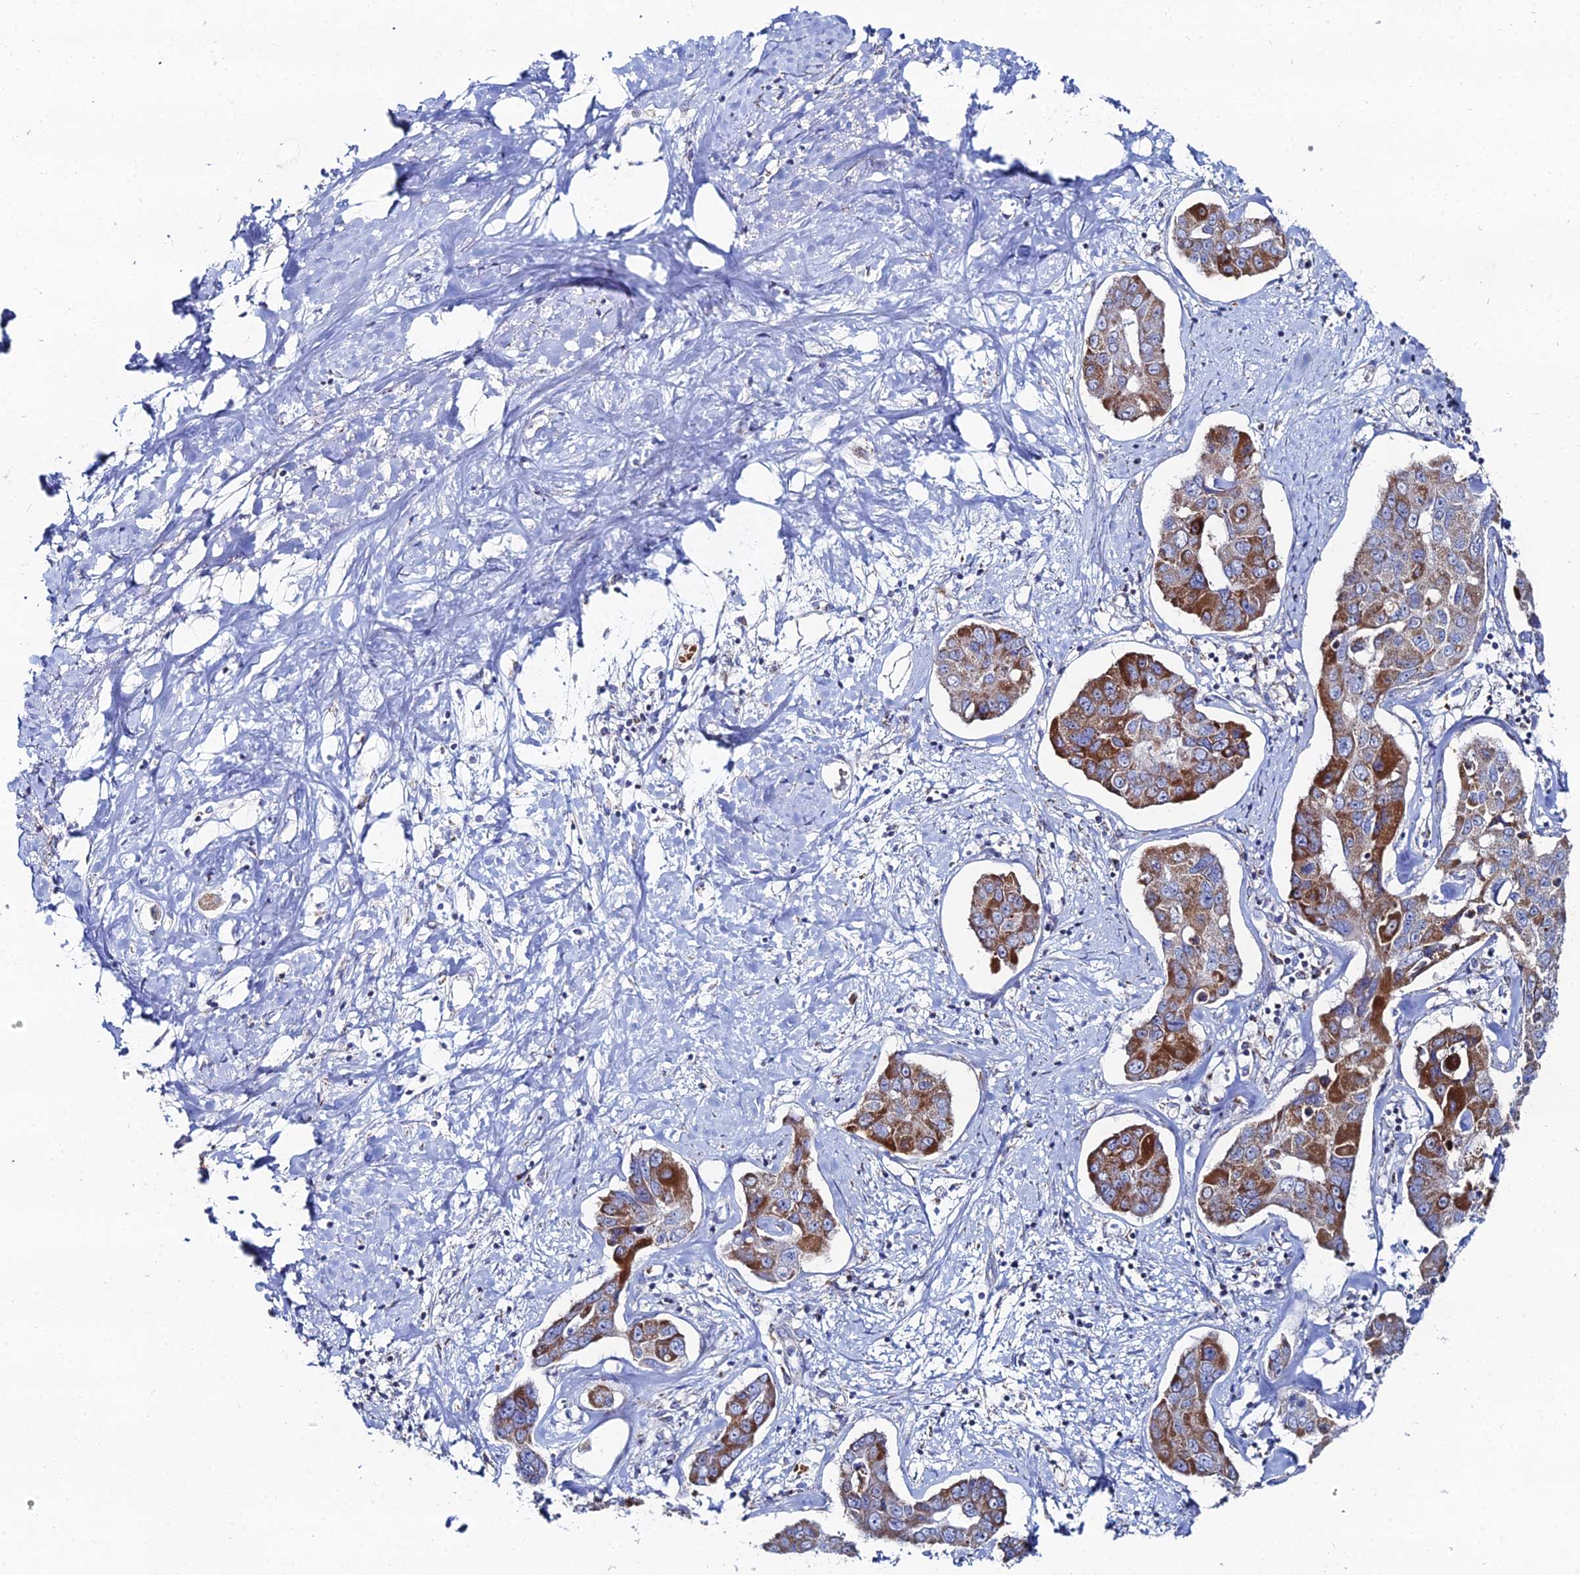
{"staining": {"intensity": "strong", "quantity": "25%-75%", "location": "cytoplasmic/membranous"}, "tissue": "liver cancer", "cell_type": "Tumor cells", "image_type": "cancer", "snomed": [{"axis": "morphology", "description": "Cholangiocarcinoma"}, {"axis": "topography", "description": "Liver"}], "caption": "Brown immunohistochemical staining in liver cancer (cholangiocarcinoma) demonstrates strong cytoplasmic/membranous staining in approximately 25%-75% of tumor cells.", "gene": "MPC1", "patient": {"sex": "male", "age": 59}}